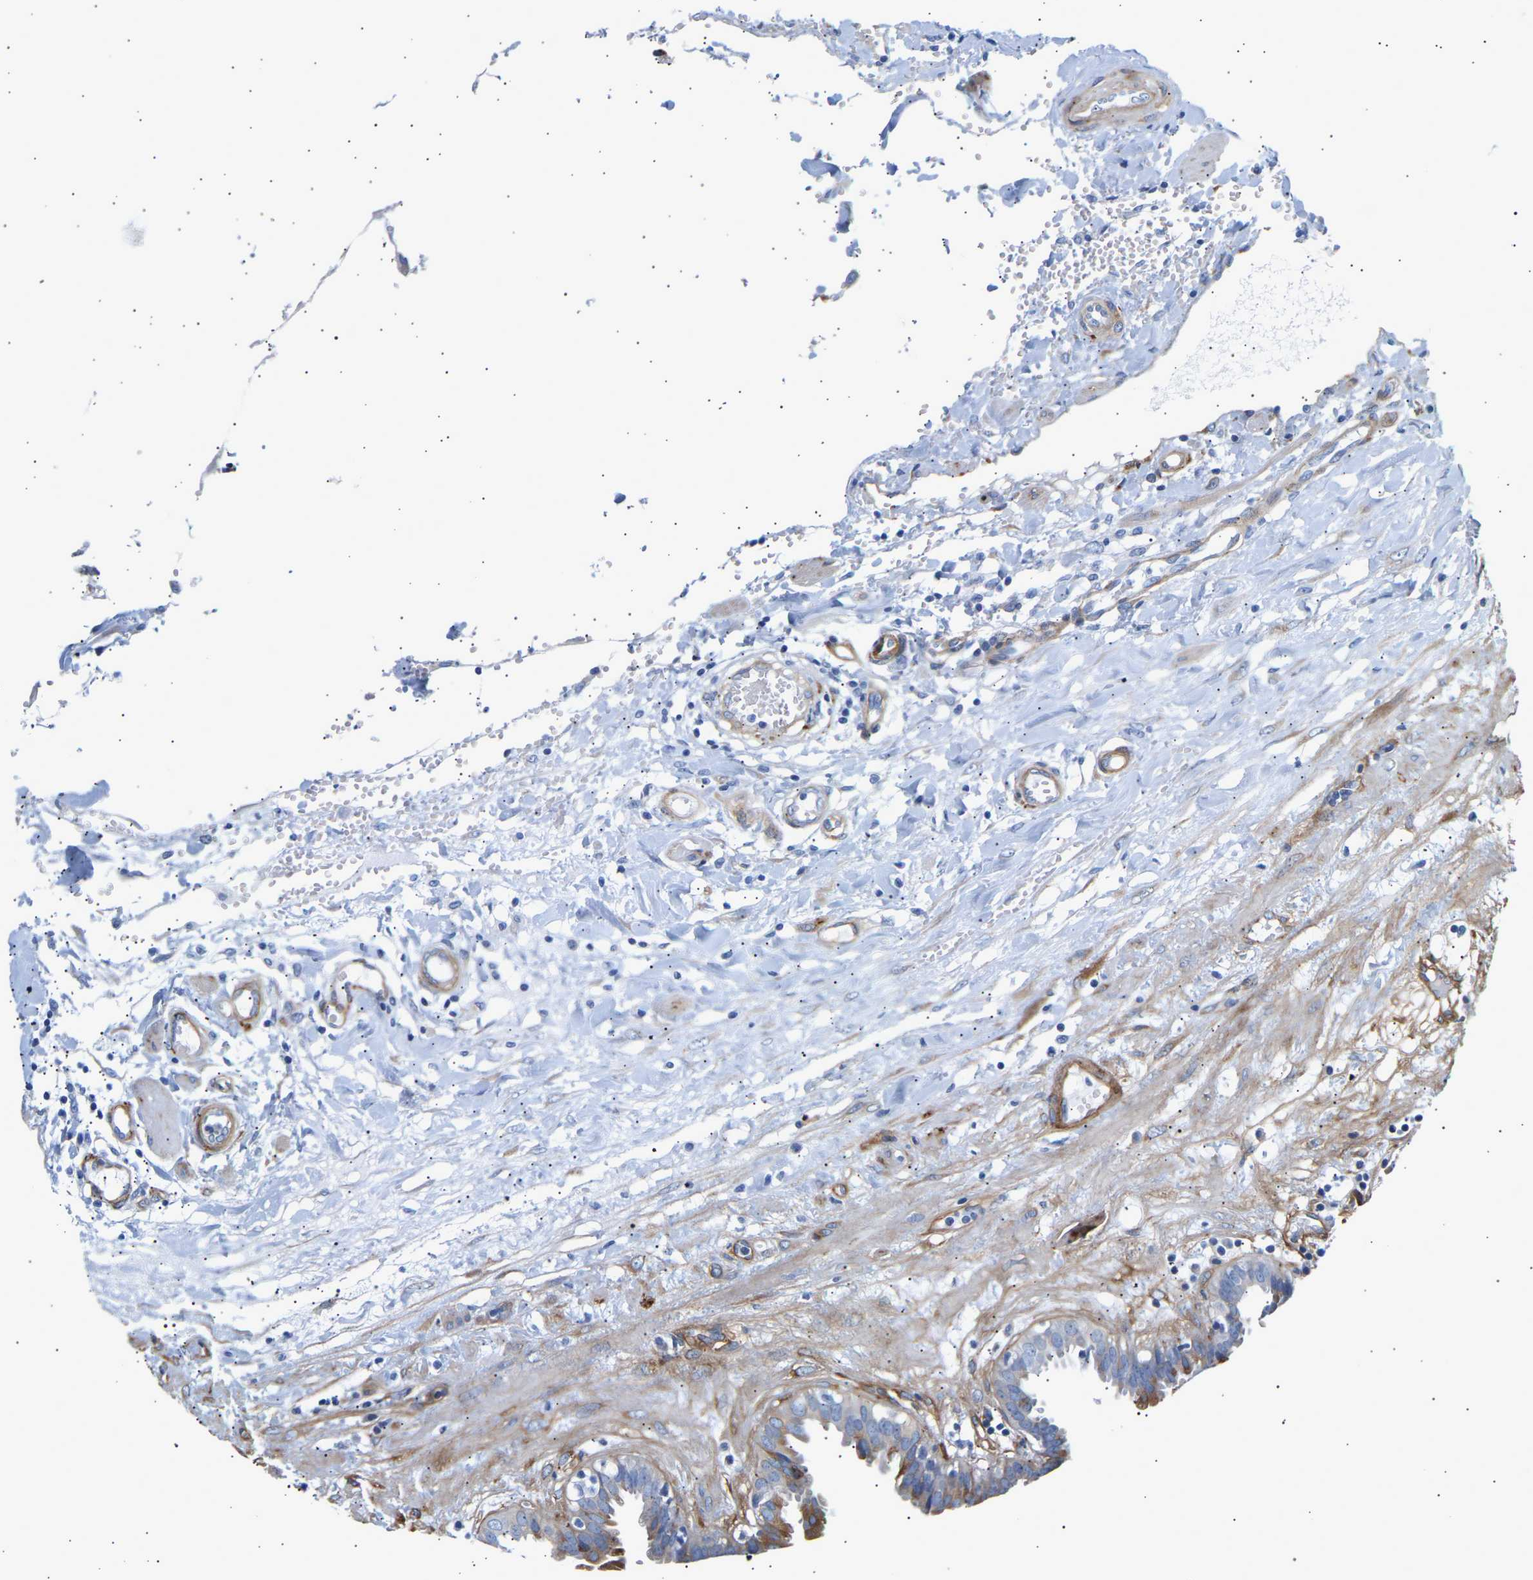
{"staining": {"intensity": "moderate", "quantity": "25%-75%", "location": "cytoplasmic/membranous"}, "tissue": "fallopian tube", "cell_type": "Glandular cells", "image_type": "normal", "snomed": [{"axis": "morphology", "description": "Normal tissue, NOS"}, {"axis": "topography", "description": "Fallopian tube"}, {"axis": "topography", "description": "Placenta"}], "caption": "A brown stain highlights moderate cytoplasmic/membranous positivity of a protein in glandular cells of benign fallopian tube.", "gene": "IGFBP7", "patient": {"sex": "female", "age": 32}}